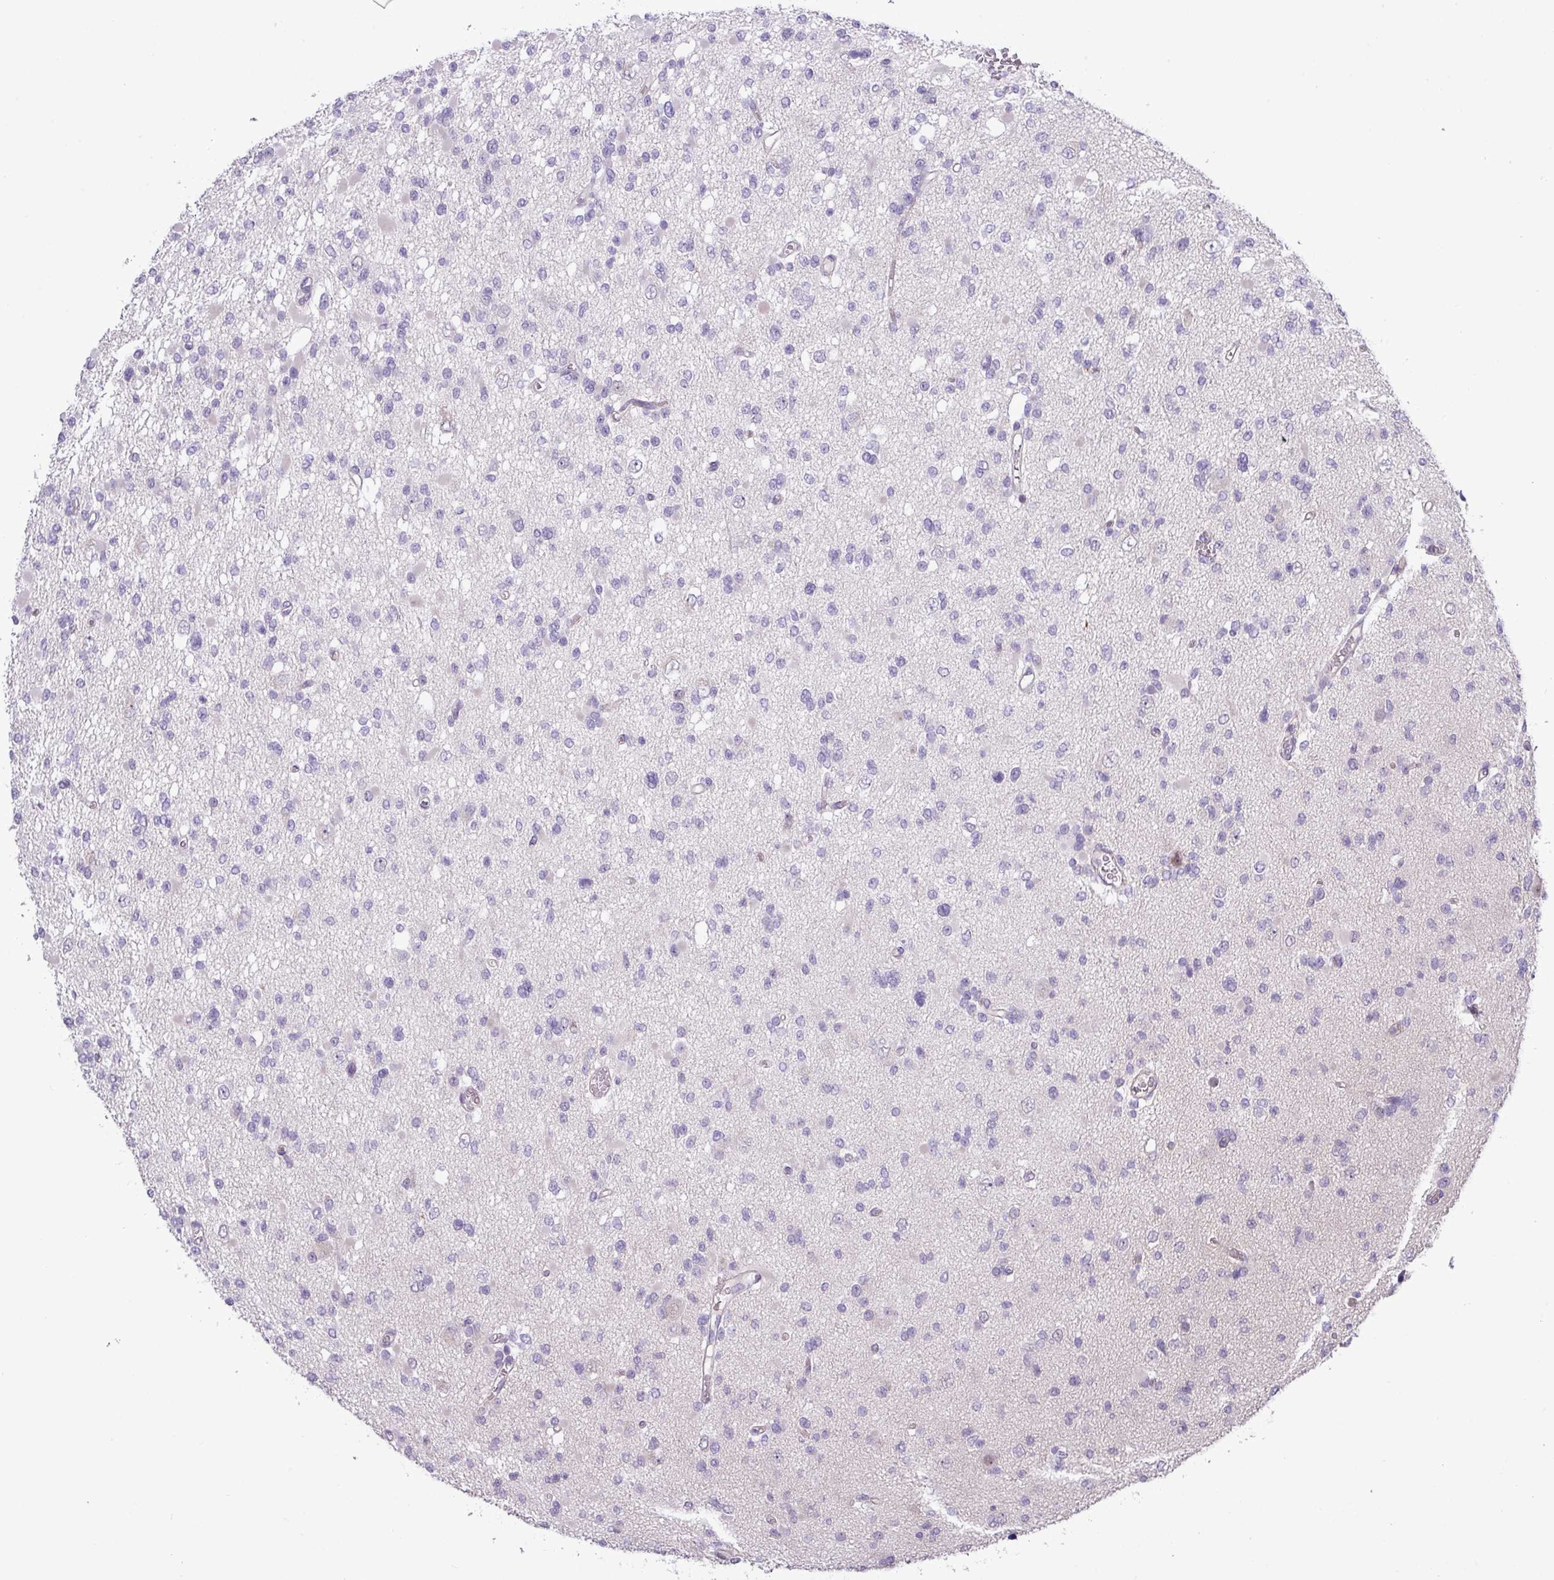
{"staining": {"intensity": "negative", "quantity": "none", "location": "none"}, "tissue": "glioma", "cell_type": "Tumor cells", "image_type": "cancer", "snomed": [{"axis": "morphology", "description": "Glioma, malignant, Low grade"}, {"axis": "topography", "description": "Brain"}], "caption": "Immunohistochemical staining of glioma exhibits no significant staining in tumor cells.", "gene": "RIPPLY1", "patient": {"sex": "female", "age": 22}}